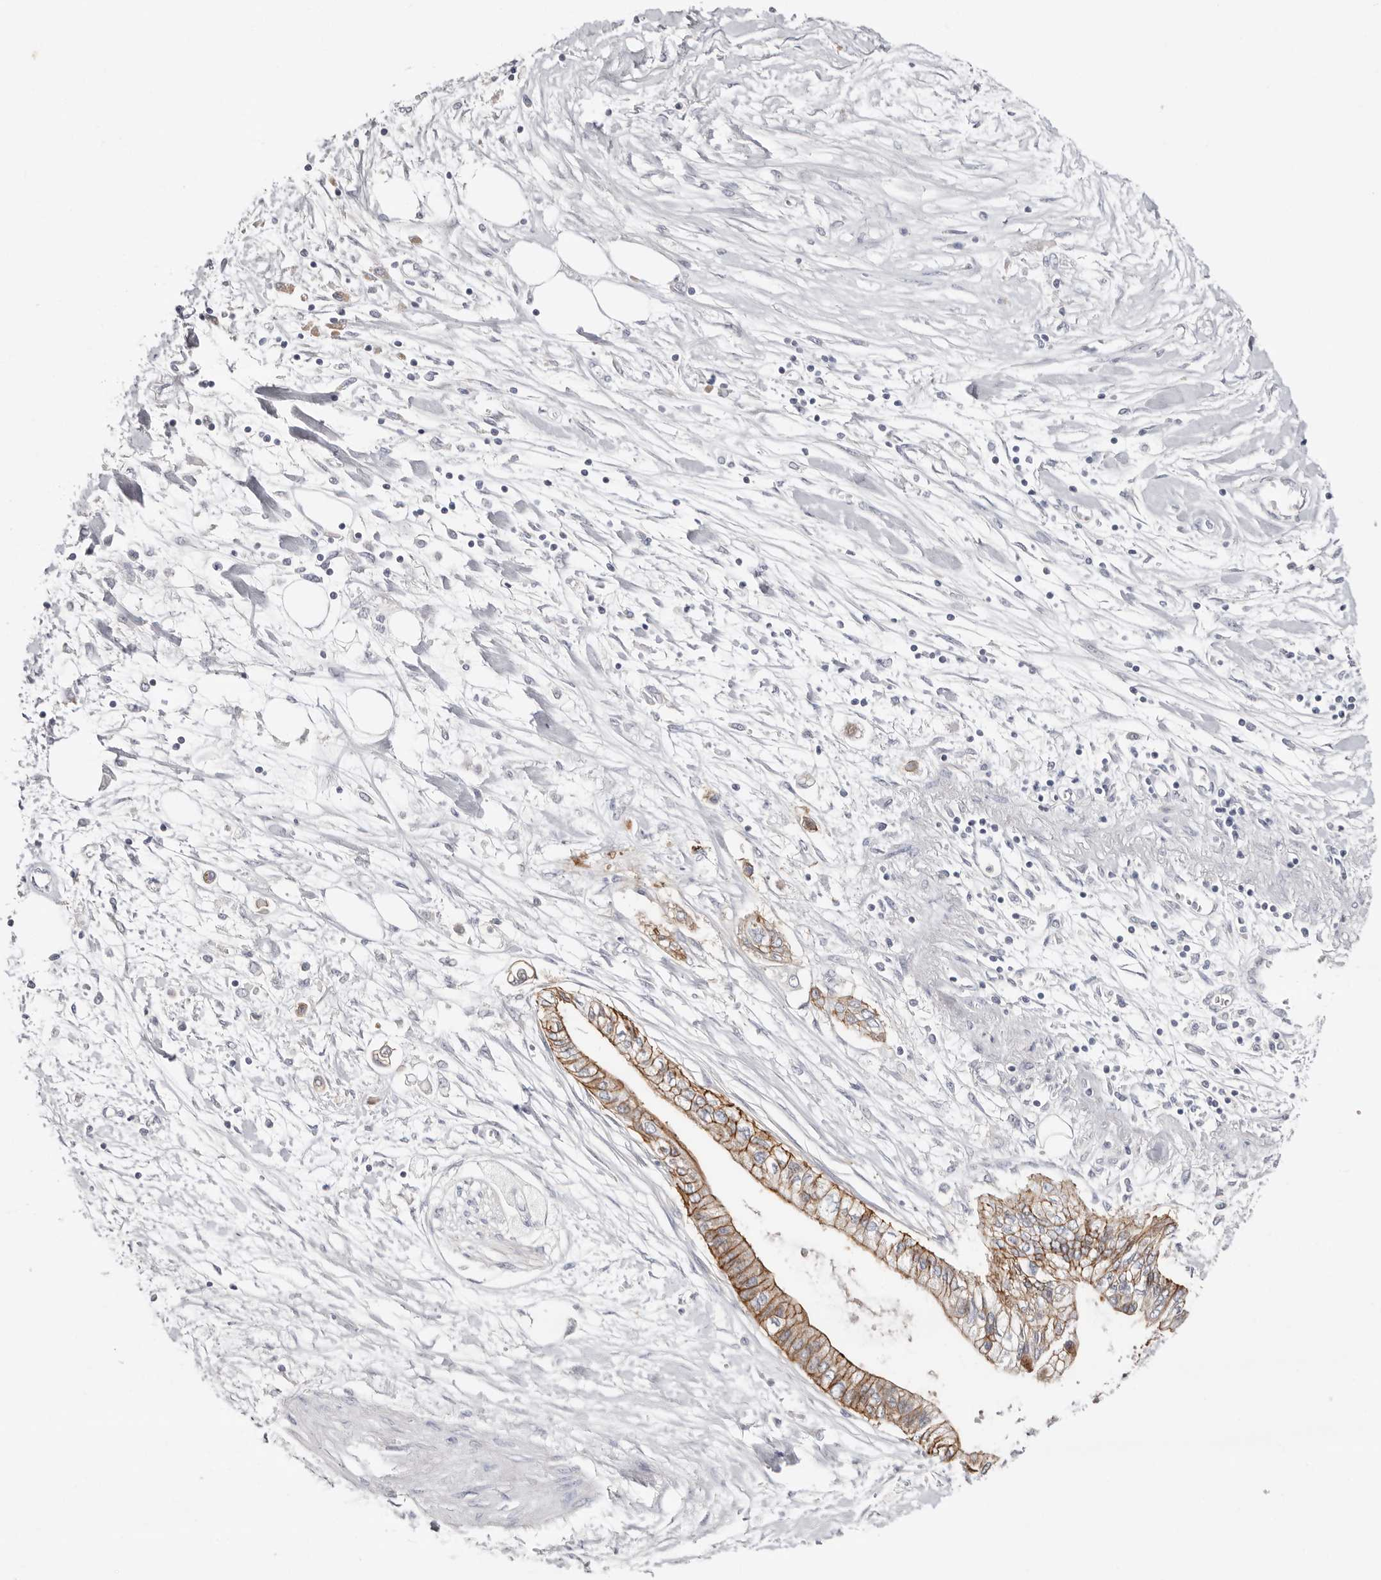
{"staining": {"intensity": "moderate", "quantity": "25%-75%", "location": "cytoplasmic/membranous"}, "tissue": "pancreatic cancer", "cell_type": "Tumor cells", "image_type": "cancer", "snomed": [{"axis": "morphology", "description": "Adenocarcinoma, NOS"}, {"axis": "topography", "description": "Pancreas"}], "caption": "IHC histopathology image of neoplastic tissue: pancreatic cancer stained using immunohistochemistry demonstrates medium levels of moderate protein expression localized specifically in the cytoplasmic/membranous of tumor cells, appearing as a cytoplasmic/membranous brown color.", "gene": "S100A14", "patient": {"sex": "female", "age": 77}}